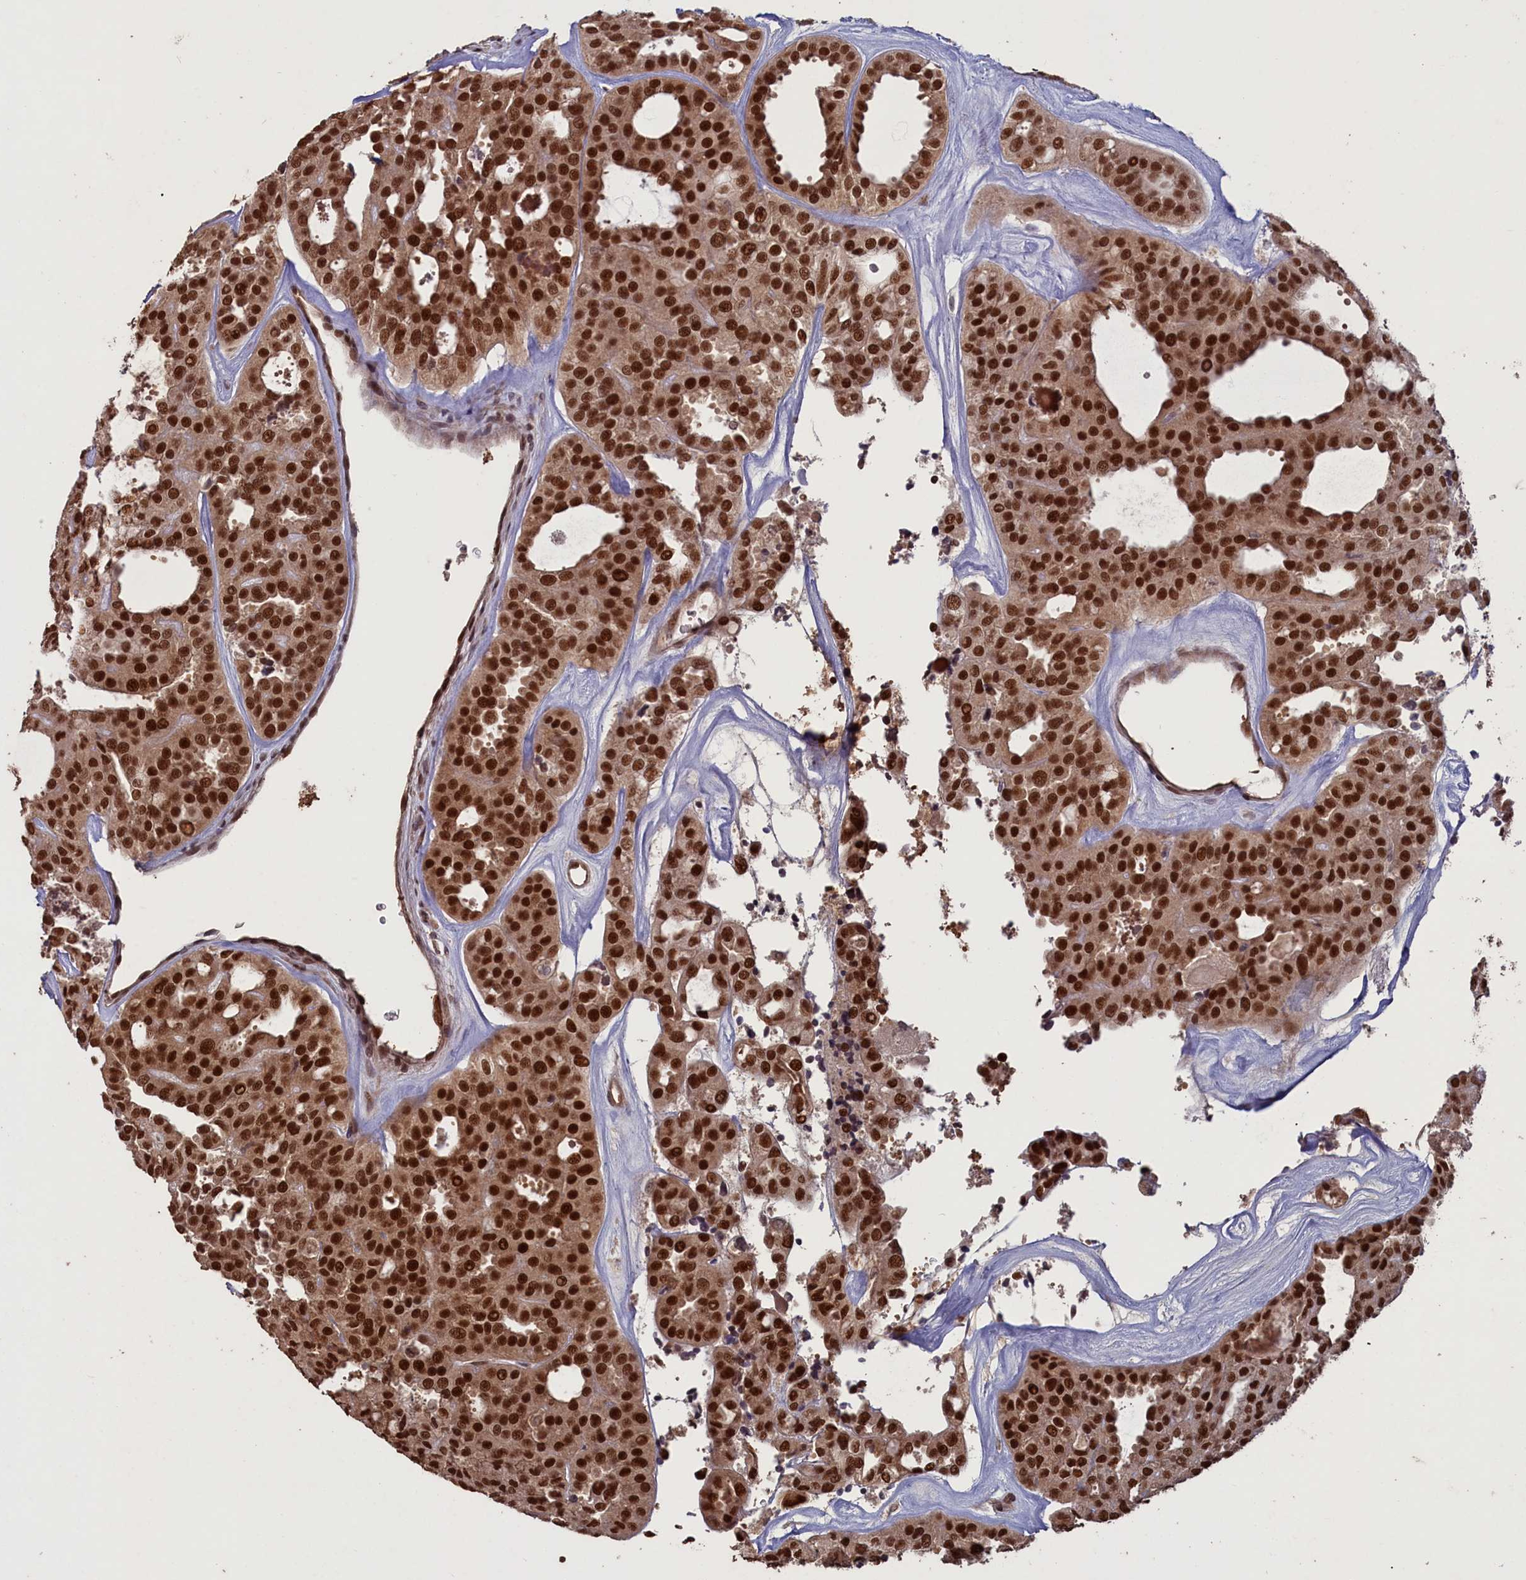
{"staining": {"intensity": "strong", "quantity": ">75%", "location": "nuclear"}, "tissue": "thyroid cancer", "cell_type": "Tumor cells", "image_type": "cancer", "snomed": [{"axis": "morphology", "description": "Follicular adenoma carcinoma, NOS"}, {"axis": "topography", "description": "Thyroid gland"}], "caption": "A photomicrograph showing strong nuclear positivity in approximately >75% of tumor cells in thyroid cancer (follicular adenoma carcinoma), as visualized by brown immunohistochemical staining.", "gene": "NAE1", "patient": {"sex": "male", "age": 75}}